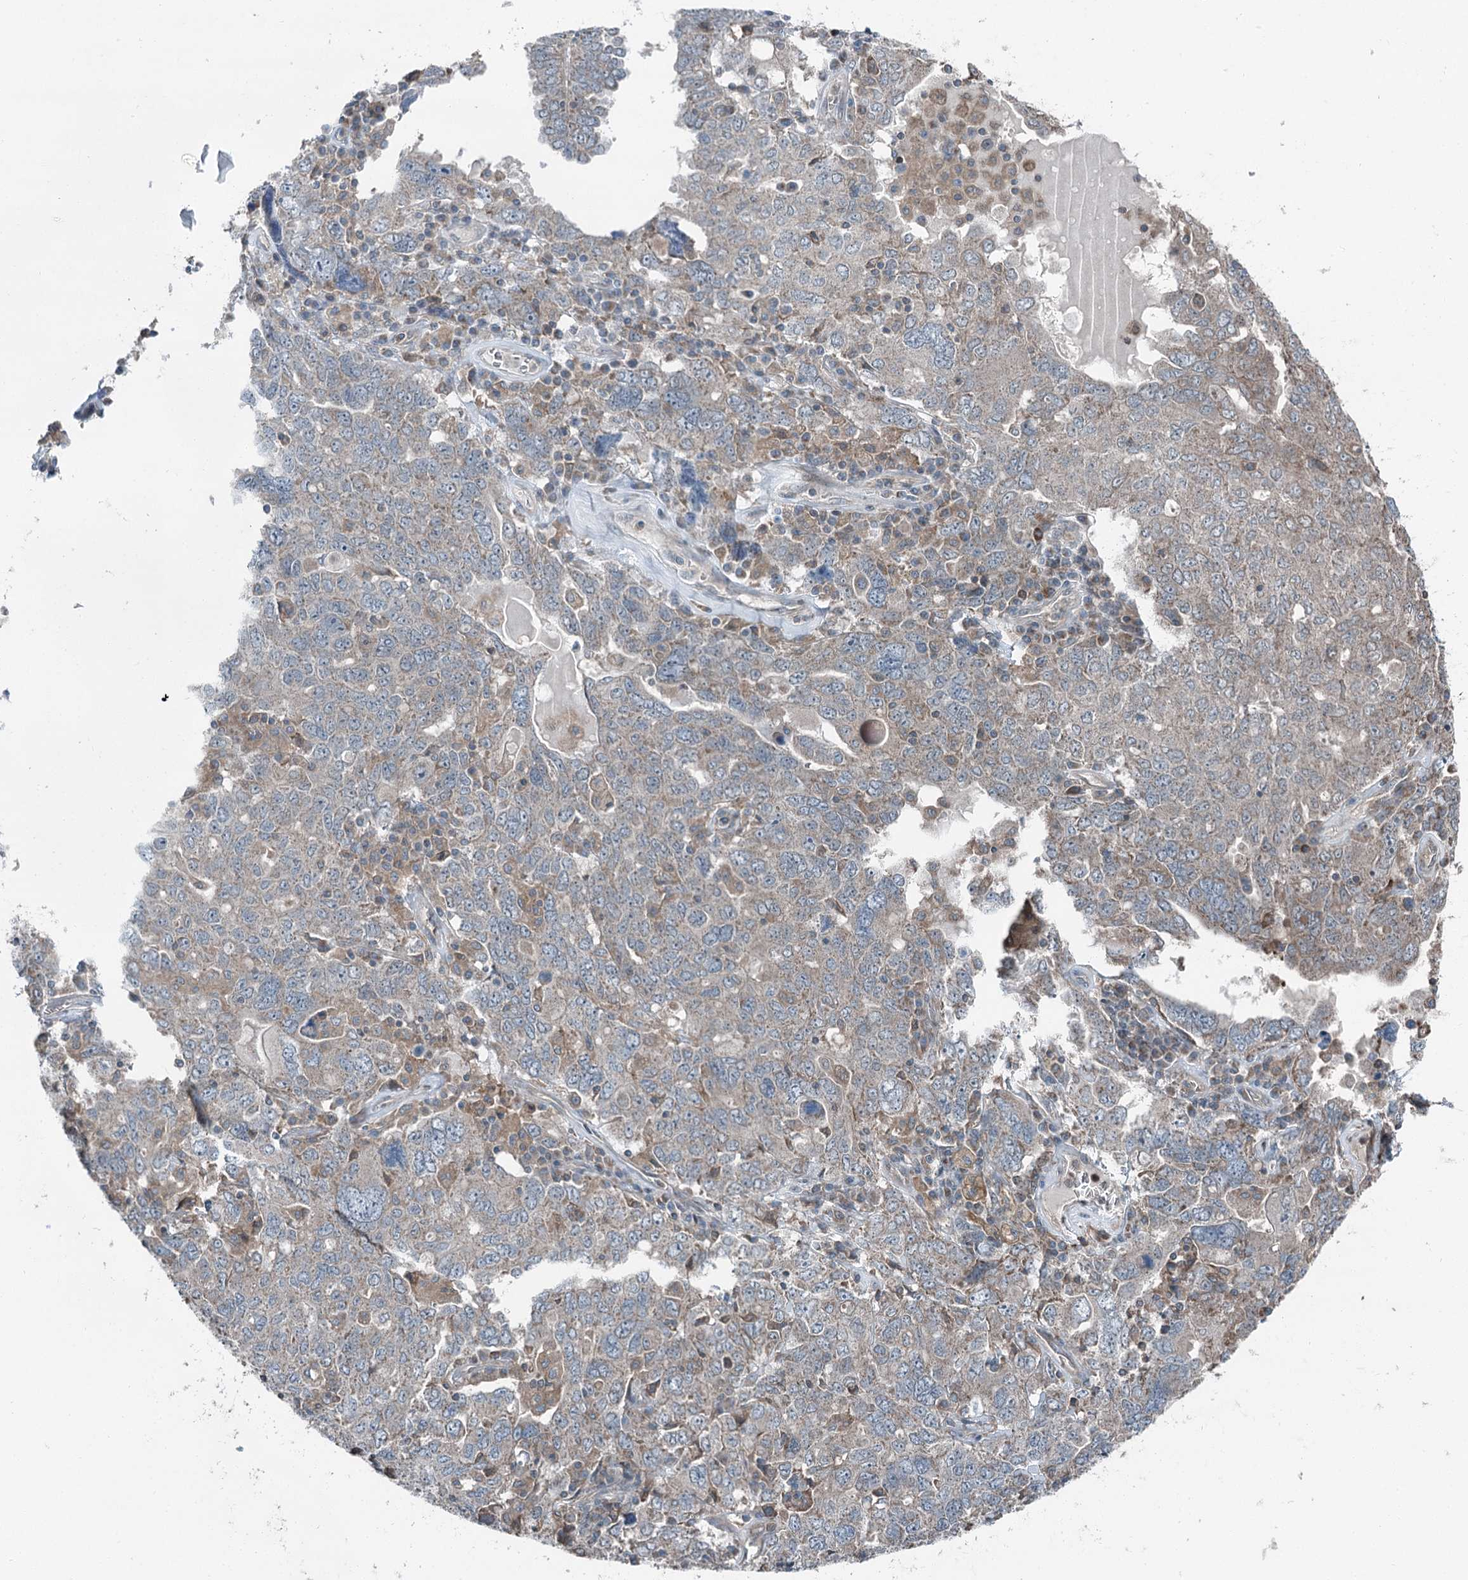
{"staining": {"intensity": "weak", "quantity": "<25%", "location": "cytoplasmic/membranous"}, "tissue": "ovarian cancer", "cell_type": "Tumor cells", "image_type": "cancer", "snomed": [{"axis": "morphology", "description": "Carcinoma, endometroid"}, {"axis": "topography", "description": "Ovary"}], "caption": "Immunohistochemistry photomicrograph of human endometroid carcinoma (ovarian) stained for a protein (brown), which displays no expression in tumor cells.", "gene": "SKIC3", "patient": {"sex": "female", "age": 62}}